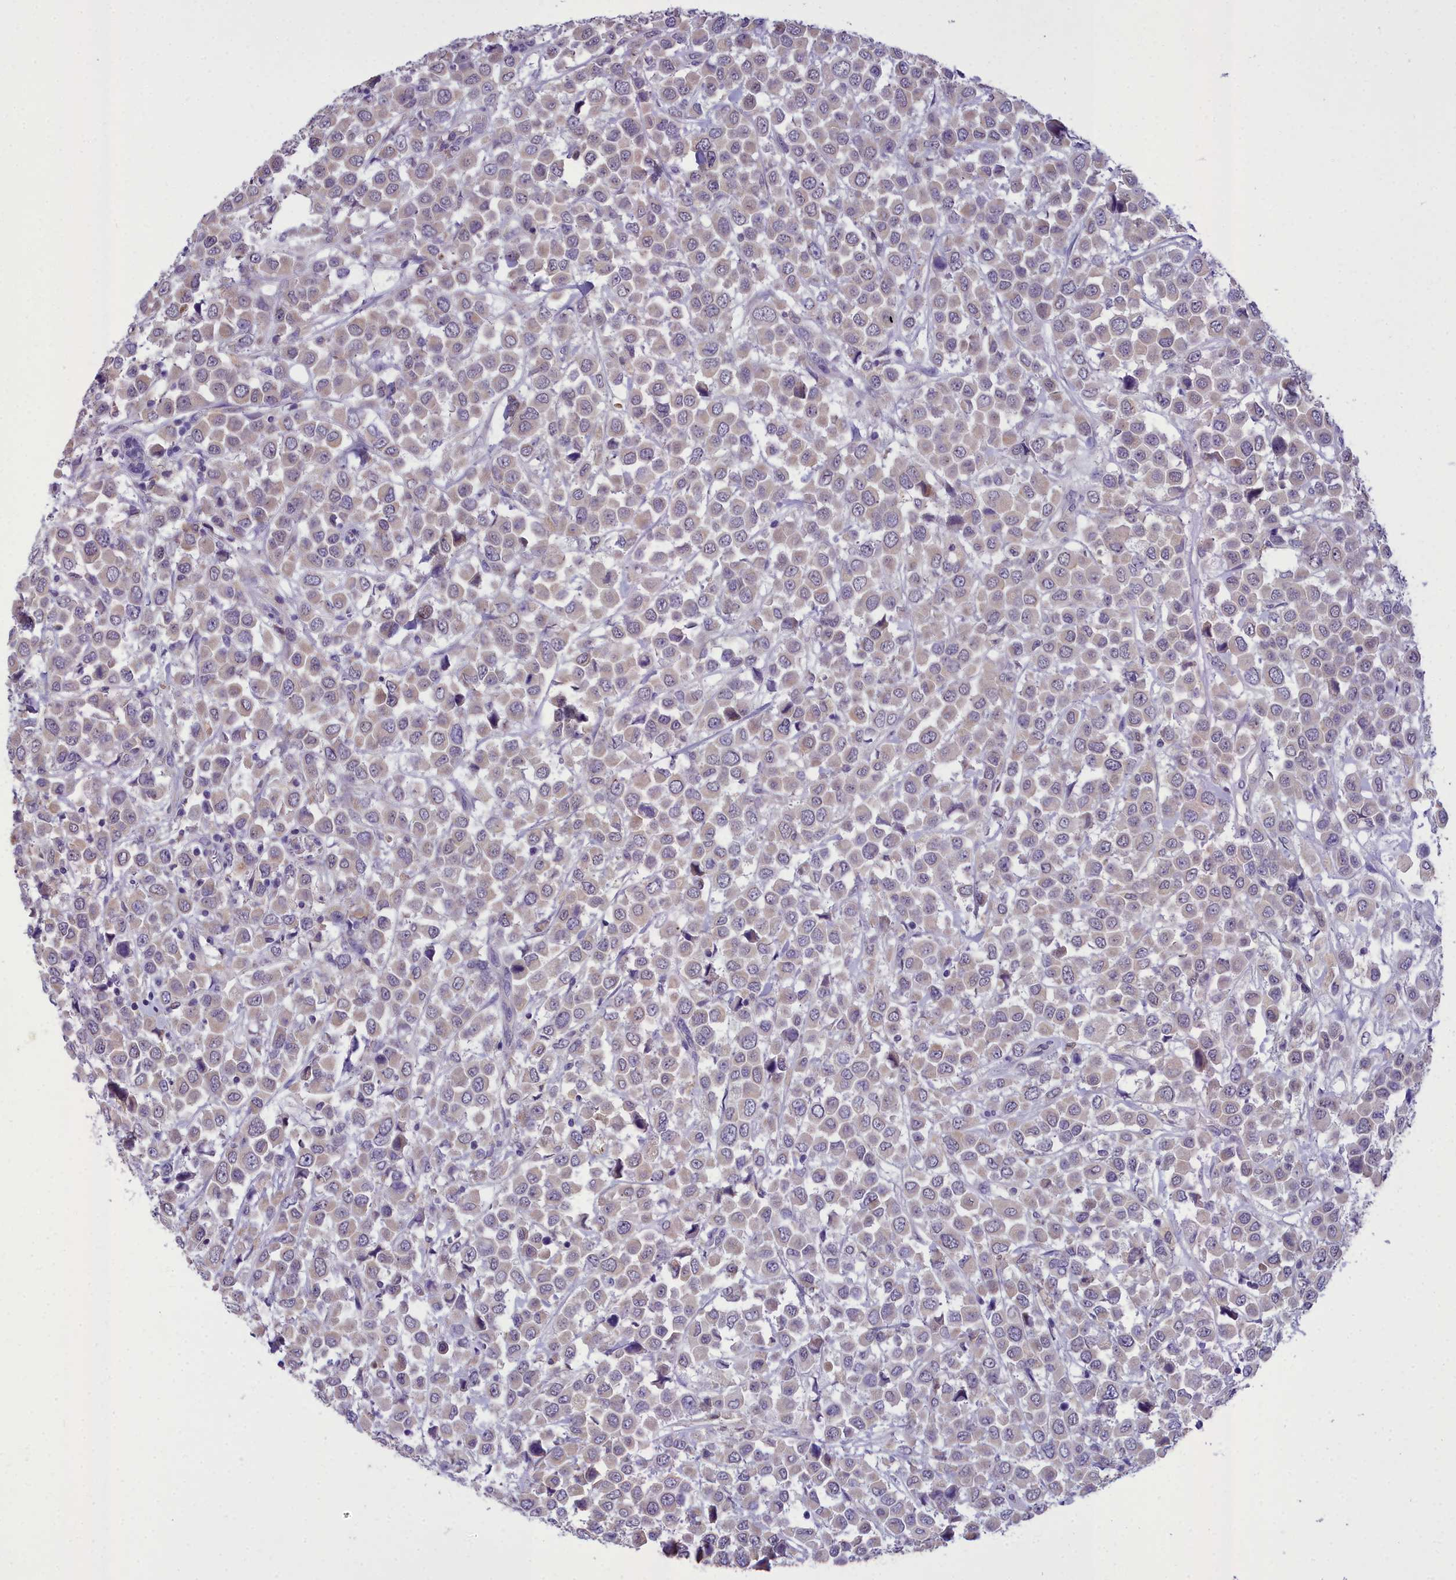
{"staining": {"intensity": "weak", "quantity": "<25%", "location": "cytoplasmic/membranous"}, "tissue": "breast cancer", "cell_type": "Tumor cells", "image_type": "cancer", "snomed": [{"axis": "morphology", "description": "Duct carcinoma"}, {"axis": "topography", "description": "Breast"}], "caption": "IHC image of neoplastic tissue: human breast cancer (invasive ductal carcinoma) stained with DAB (3,3'-diaminobenzidine) shows no significant protein expression in tumor cells.", "gene": "MIIP", "patient": {"sex": "female", "age": 61}}